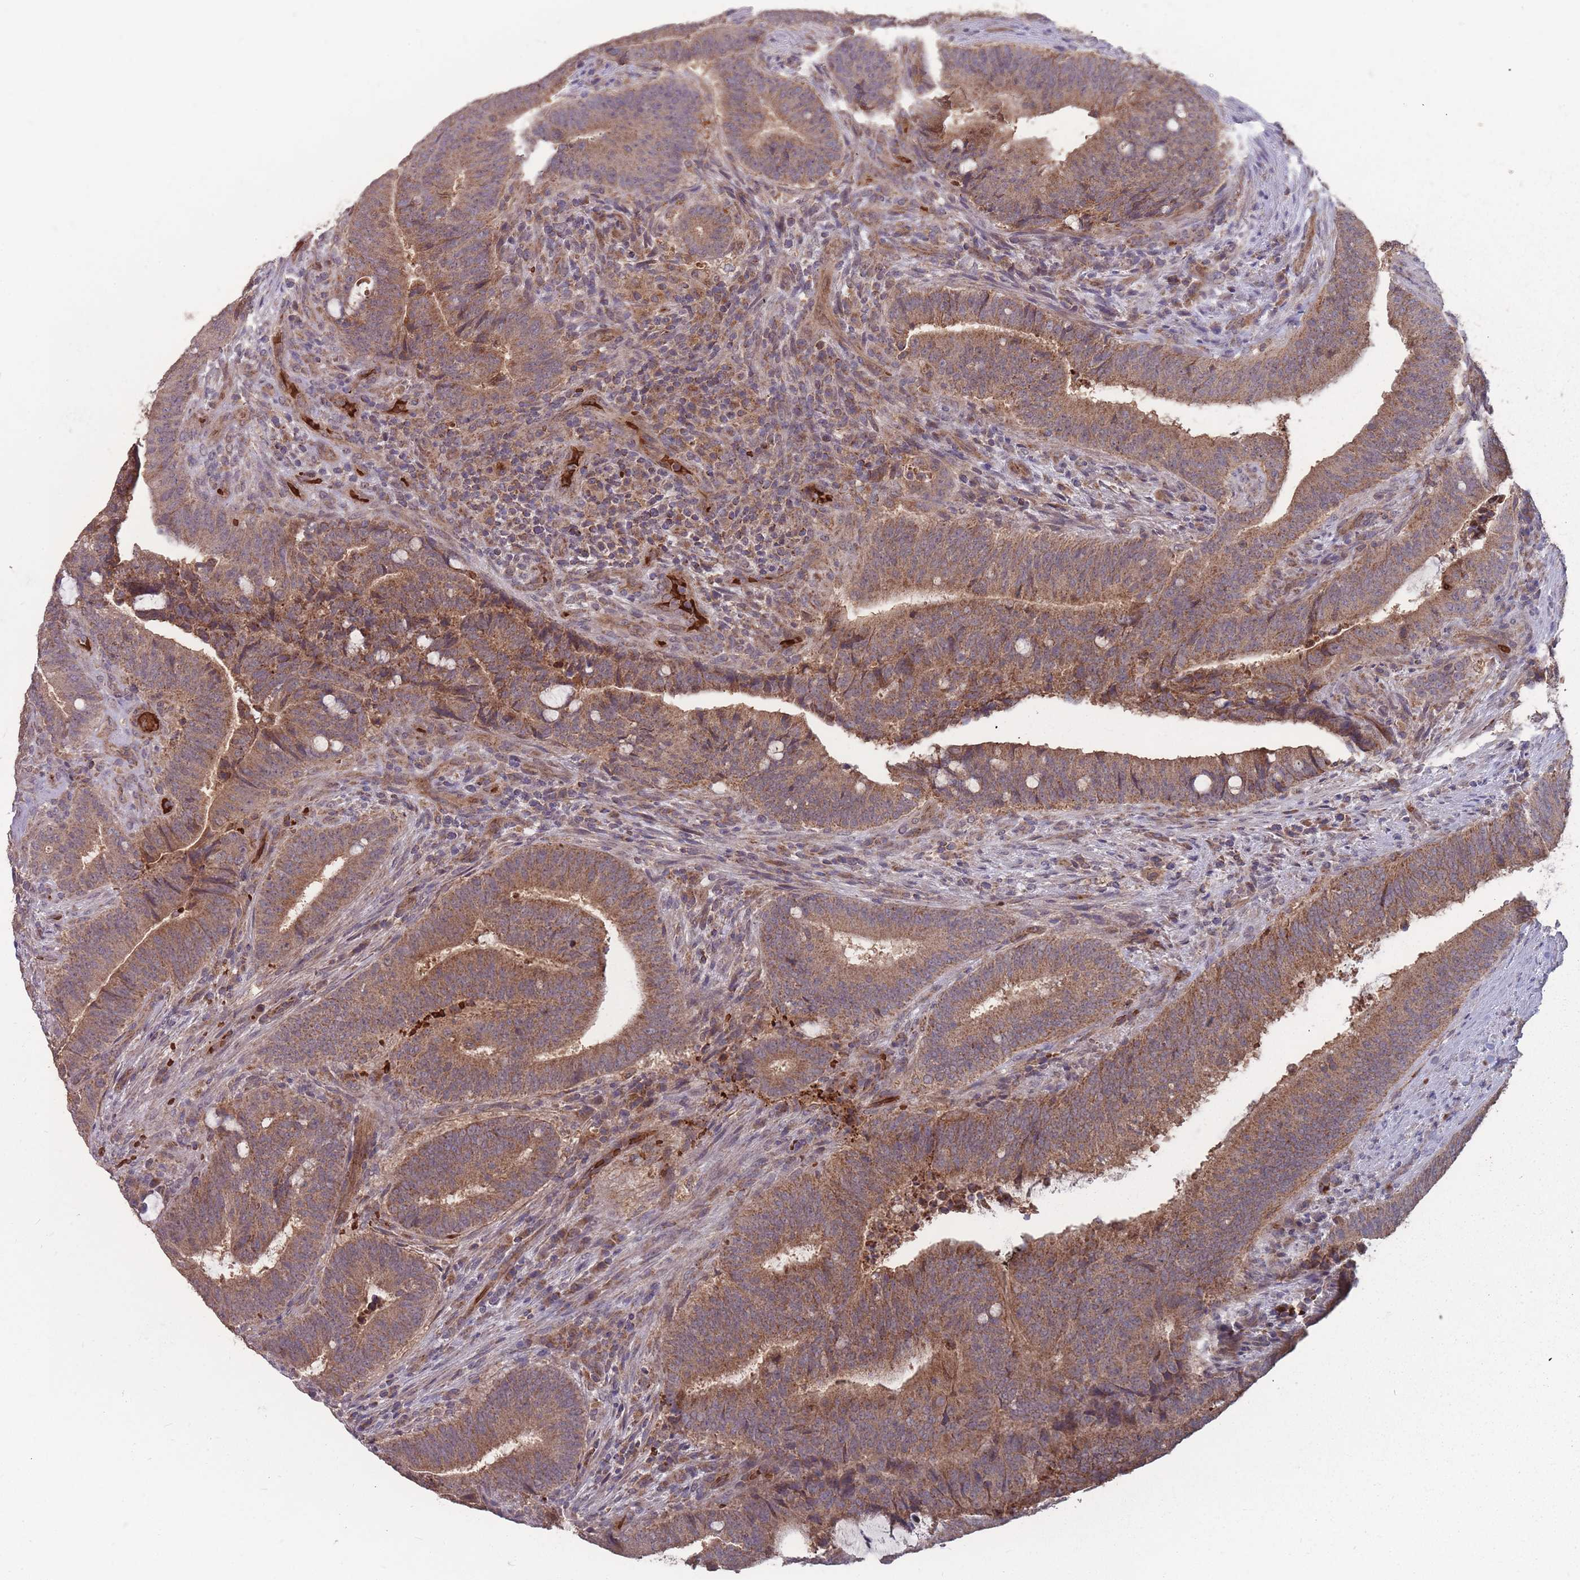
{"staining": {"intensity": "moderate", "quantity": ">75%", "location": "cytoplasmic/membranous"}, "tissue": "colorectal cancer", "cell_type": "Tumor cells", "image_type": "cancer", "snomed": [{"axis": "morphology", "description": "Adenocarcinoma, NOS"}, {"axis": "topography", "description": "Colon"}], "caption": "Approximately >75% of tumor cells in colorectal cancer (adenocarcinoma) demonstrate moderate cytoplasmic/membranous protein staining as visualized by brown immunohistochemical staining.", "gene": "SLC35B4", "patient": {"sex": "female", "age": 43}}